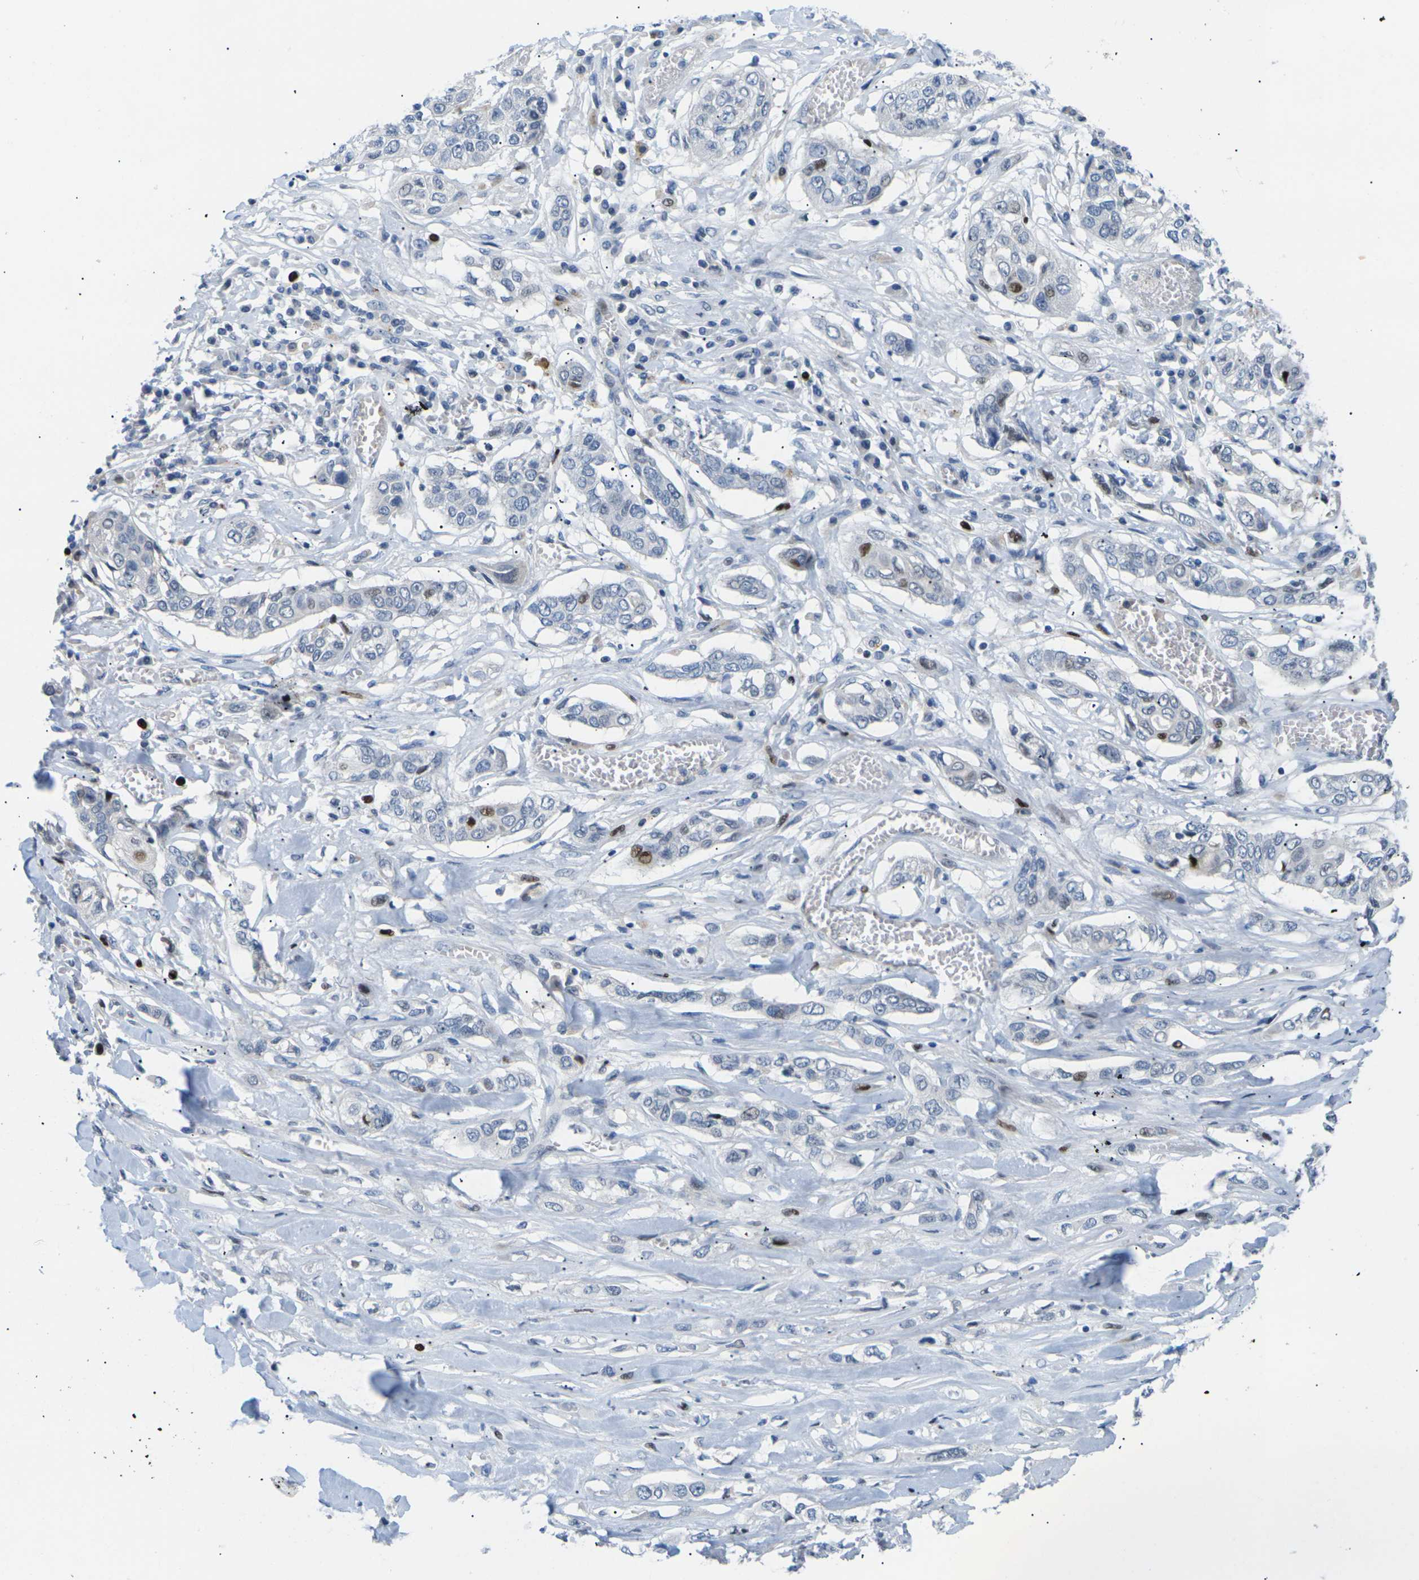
{"staining": {"intensity": "moderate", "quantity": "<25%", "location": "nuclear"}, "tissue": "lung cancer", "cell_type": "Tumor cells", "image_type": "cancer", "snomed": [{"axis": "morphology", "description": "Squamous cell carcinoma, NOS"}, {"axis": "topography", "description": "Lung"}], "caption": "Immunohistochemical staining of squamous cell carcinoma (lung) exhibits low levels of moderate nuclear staining in approximately <25% of tumor cells. (brown staining indicates protein expression, while blue staining denotes nuclei).", "gene": "RPS6KA3", "patient": {"sex": "male", "age": 71}}